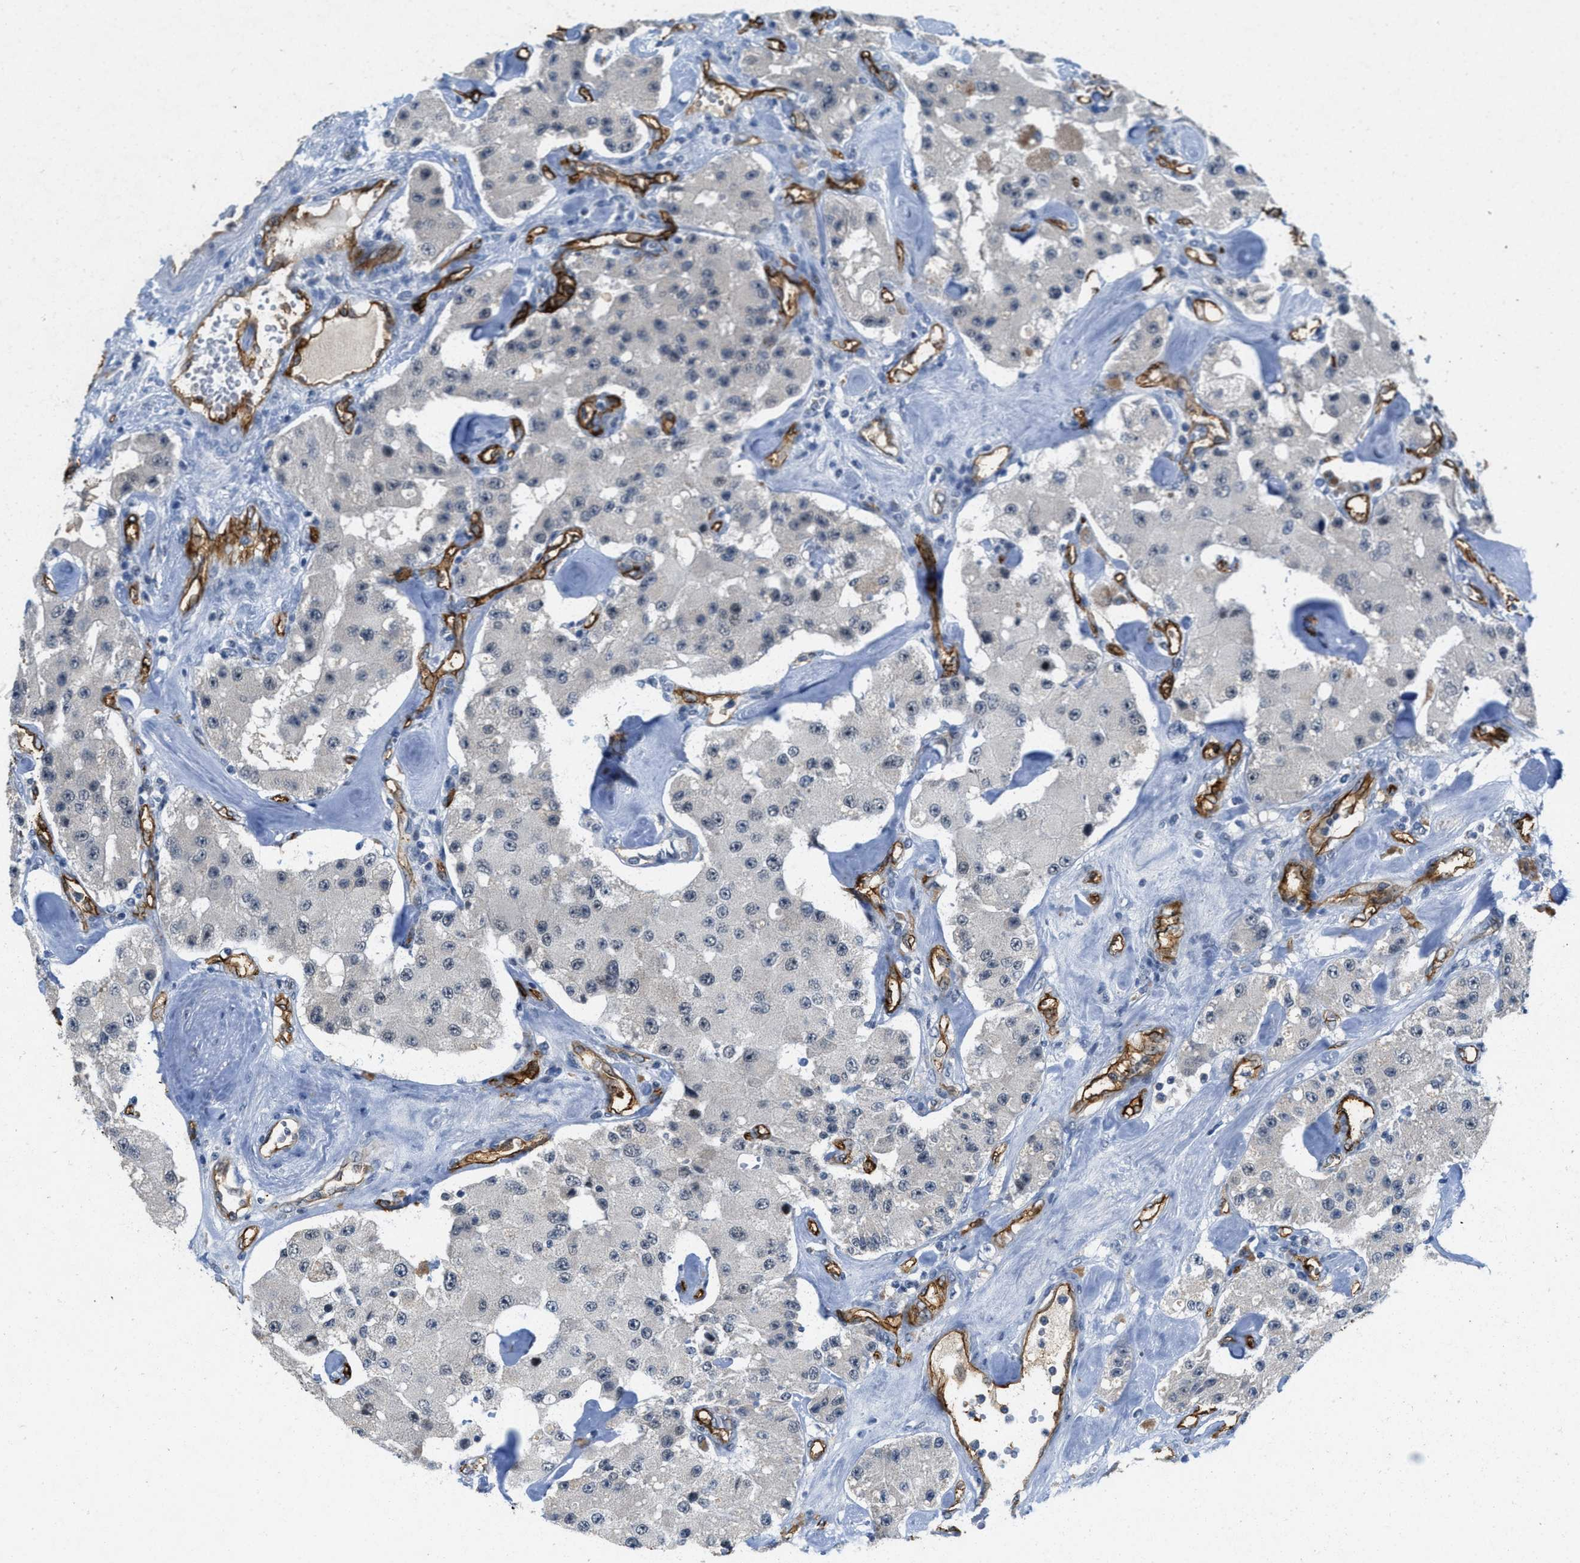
{"staining": {"intensity": "negative", "quantity": "none", "location": "none"}, "tissue": "carcinoid", "cell_type": "Tumor cells", "image_type": "cancer", "snomed": [{"axis": "morphology", "description": "Carcinoid, malignant, NOS"}, {"axis": "topography", "description": "Pancreas"}], "caption": "Tumor cells show no significant staining in carcinoid (malignant).", "gene": "SLCO2A1", "patient": {"sex": "male", "age": 41}}